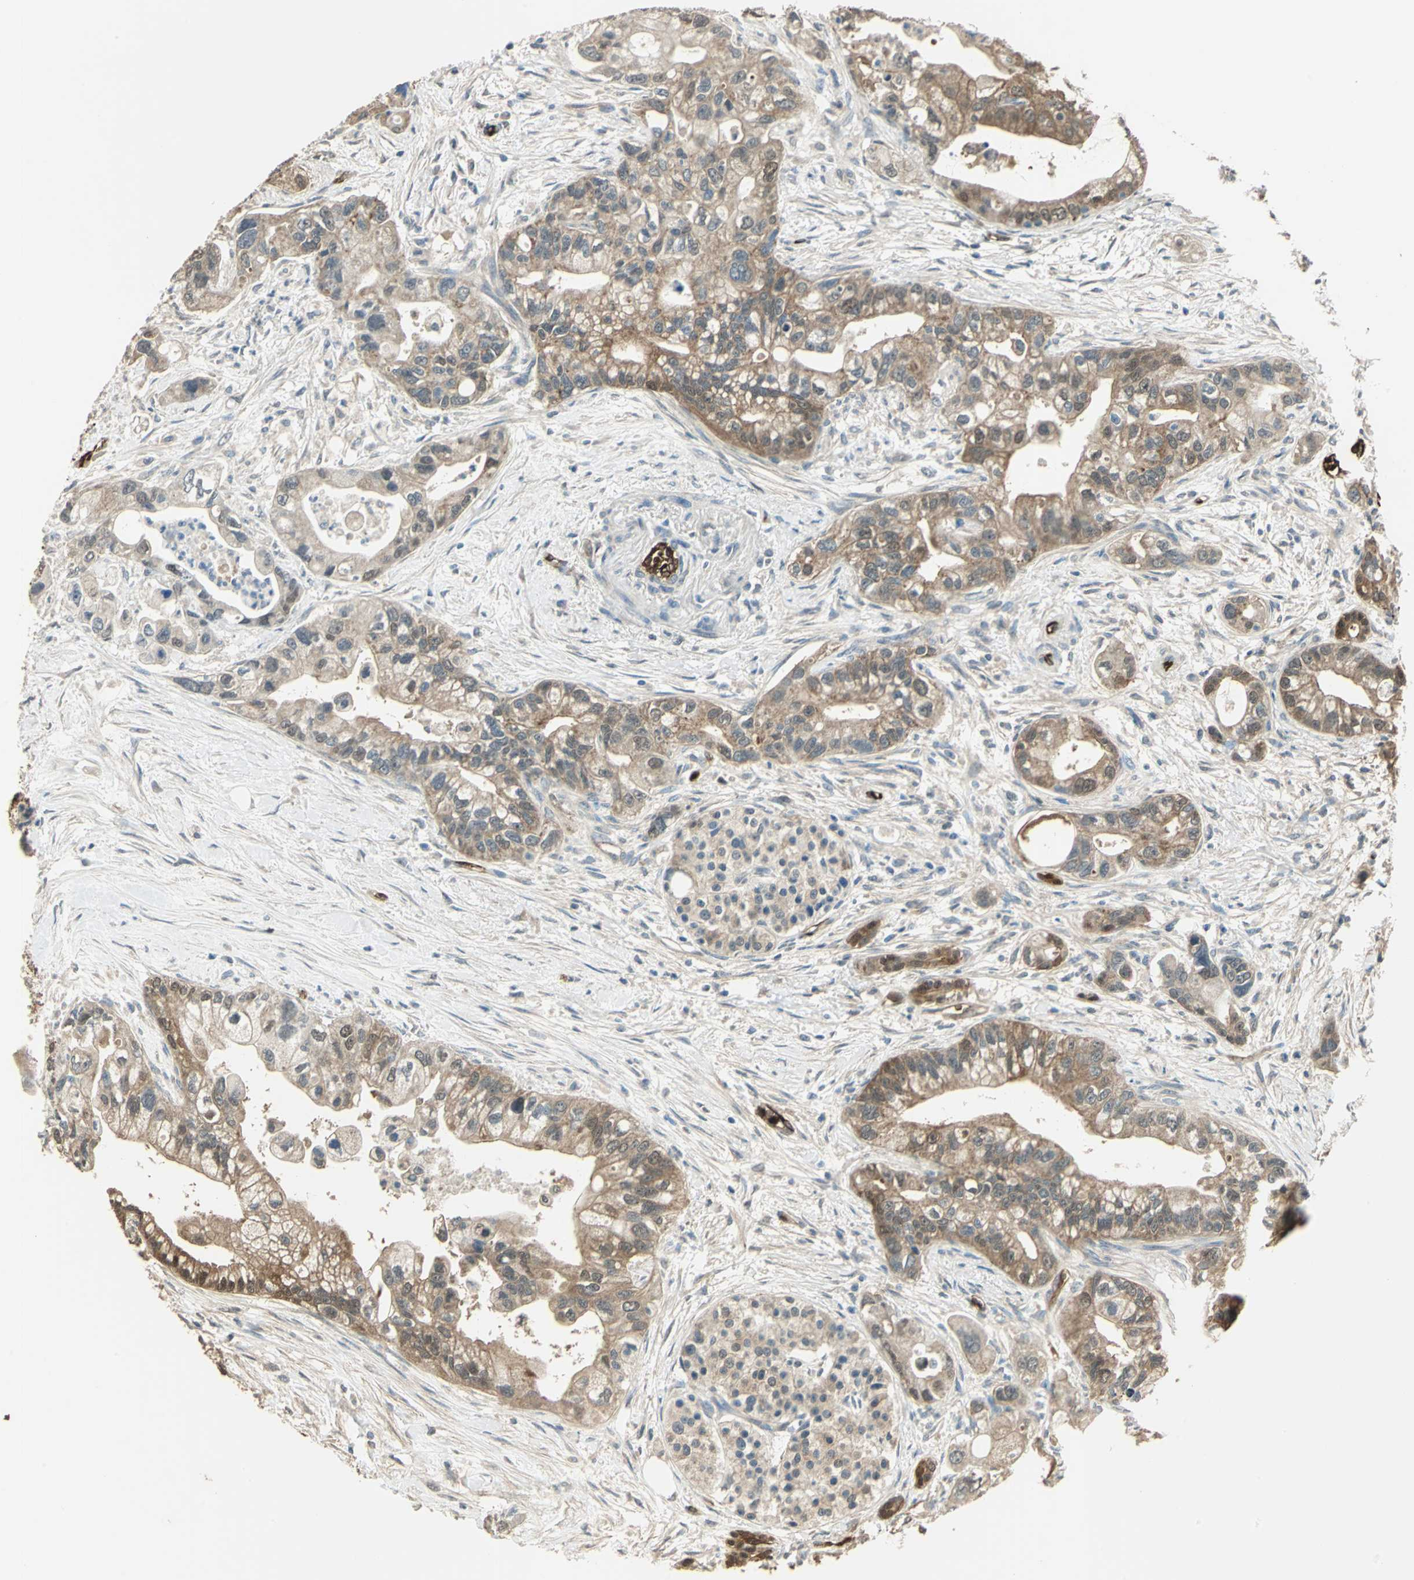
{"staining": {"intensity": "moderate", "quantity": ">75%", "location": "cytoplasmic/membranous,nuclear"}, "tissue": "pancreatic cancer", "cell_type": "Tumor cells", "image_type": "cancer", "snomed": [{"axis": "morphology", "description": "Adenocarcinoma, NOS"}, {"axis": "topography", "description": "Pancreas"}], "caption": "There is medium levels of moderate cytoplasmic/membranous and nuclear expression in tumor cells of pancreatic cancer, as demonstrated by immunohistochemical staining (brown color).", "gene": "DDAH1", "patient": {"sex": "male", "age": 70}}